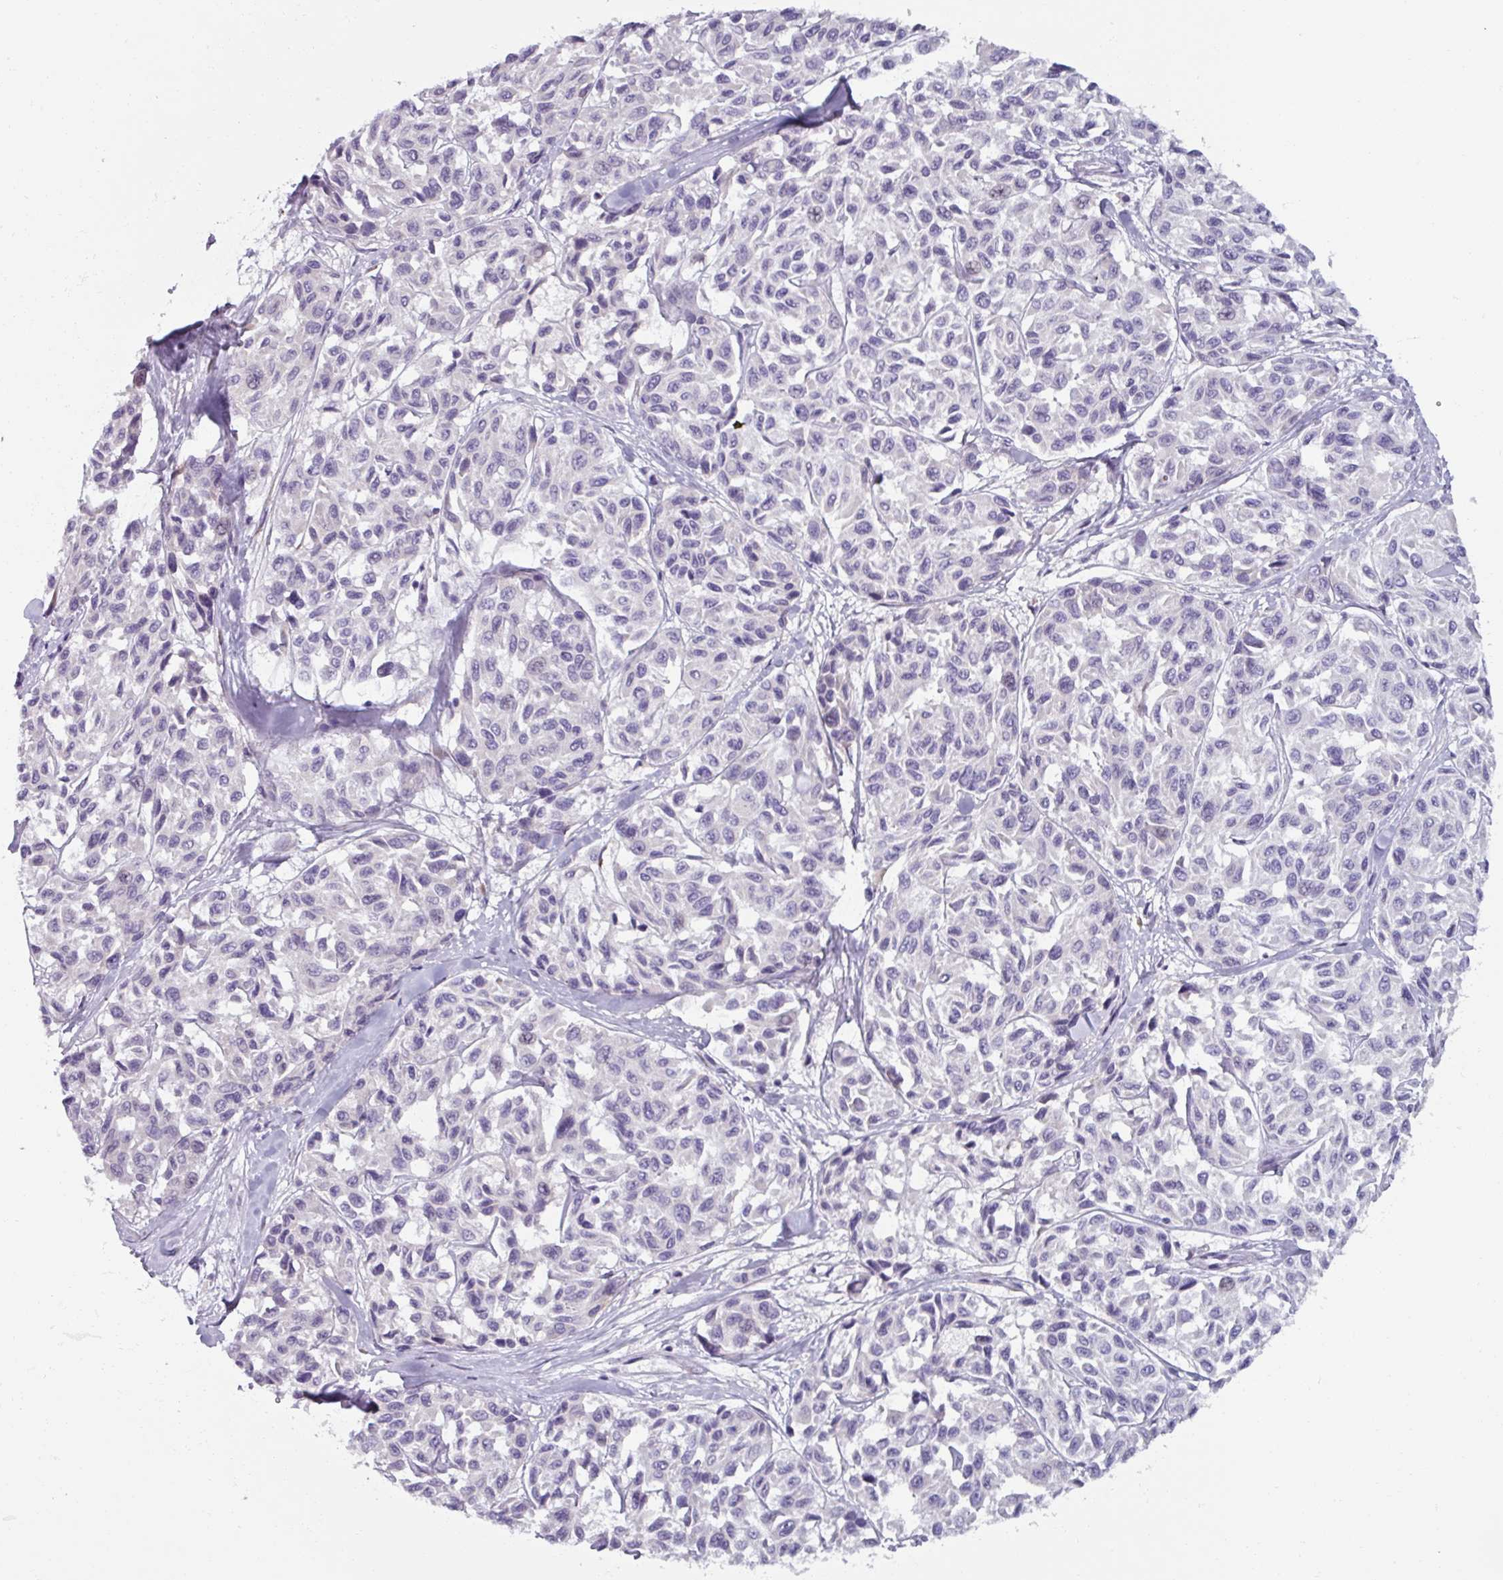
{"staining": {"intensity": "negative", "quantity": "none", "location": "none"}, "tissue": "melanoma", "cell_type": "Tumor cells", "image_type": "cancer", "snomed": [{"axis": "morphology", "description": "Malignant melanoma, NOS"}, {"axis": "topography", "description": "Skin"}], "caption": "Immunohistochemistry (IHC) histopathology image of malignant melanoma stained for a protein (brown), which shows no expression in tumor cells.", "gene": "SMIM11", "patient": {"sex": "female", "age": 66}}